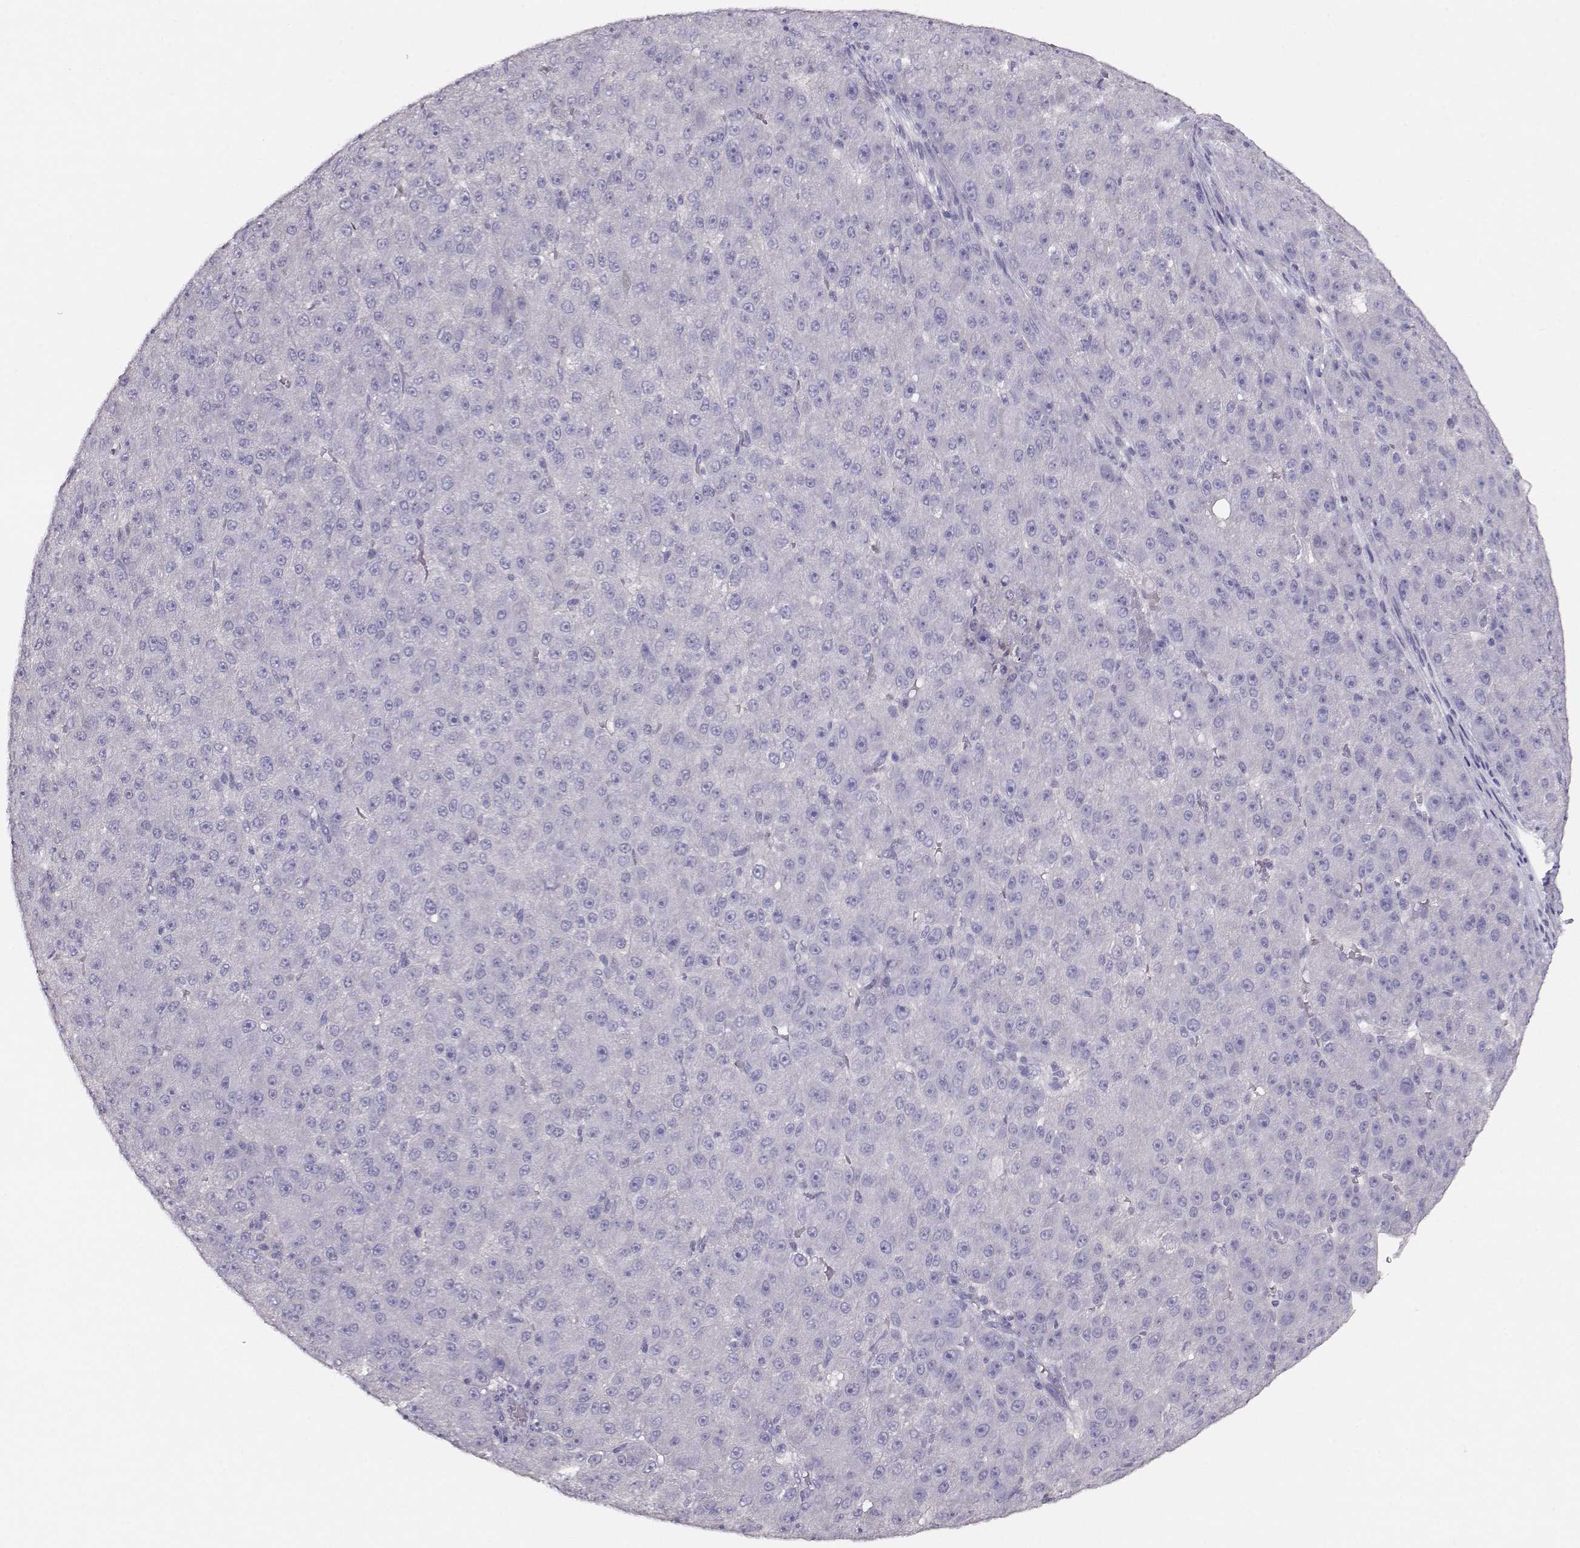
{"staining": {"intensity": "negative", "quantity": "none", "location": "none"}, "tissue": "liver cancer", "cell_type": "Tumor cells", "image_type": "cancer", "snomed": [{"axis": "morphology", "description": "Carcinoma, Hepatocellular, NOS"}, {"axis": "topography", "description": "Liver"}], "caption": "There is no significant positivity in tumor cells of liver hepatocellular carcinoma.", "gene": "NDRG4", "patient": {"sex": "male", "age": 67}}